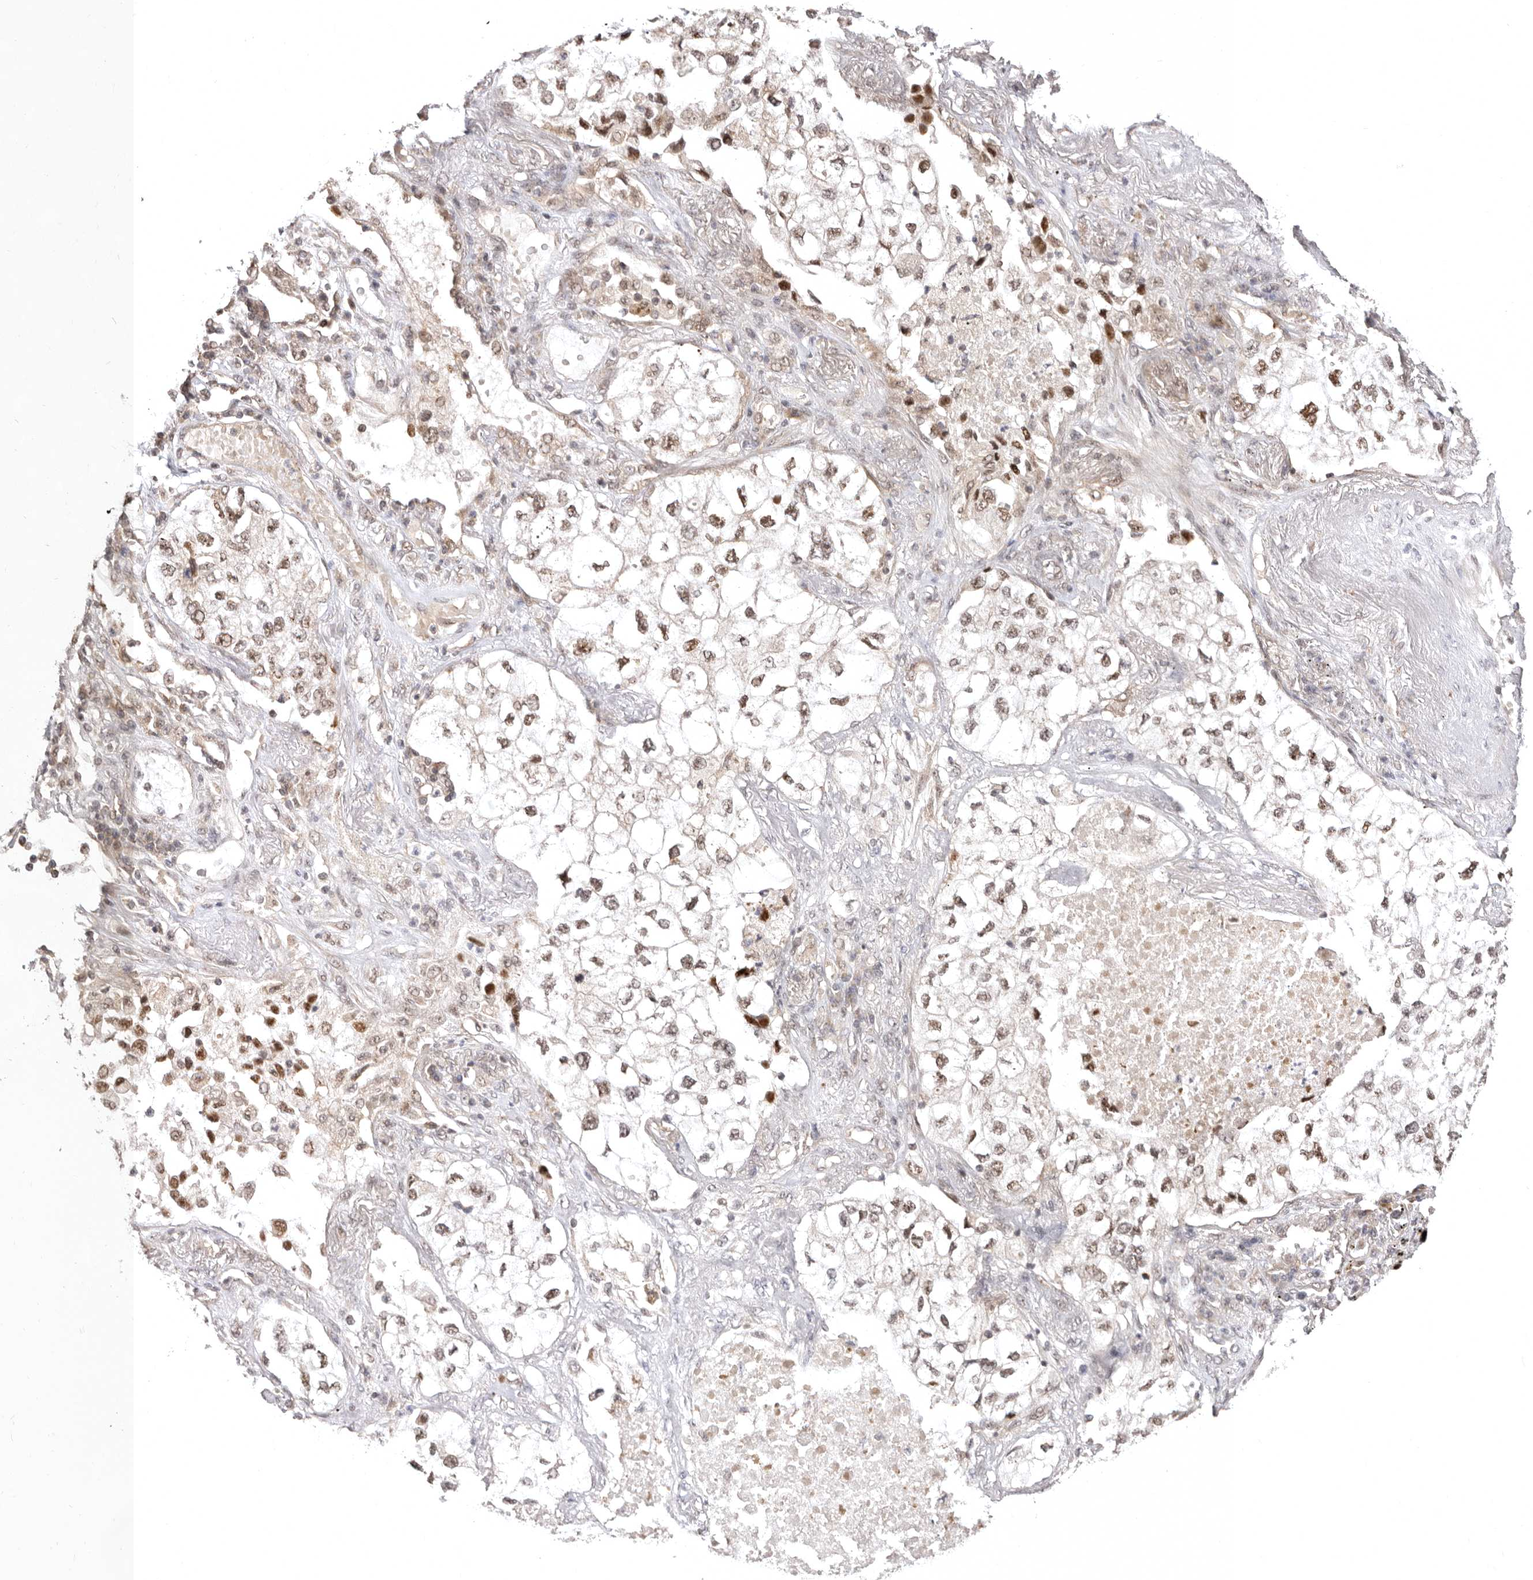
{"staining": {"intensity": "weak", "quantity": ">75%", "location": "nuclear"}, "tissue": "lung cancer", "cell_type": "Tumor cells", "image_type": "cancer", "snomed": [{"axis": "morphology", "description": "Adenocarcinoma, NOS"}, {"axis": "topography", "description": "Lung"}], "caption": "Immunohistochemistry (DAB (3,3'-diaminobenzidine)) staining of human lung cancer (adenocarcinoma) reveals weak nuclear protein staining in about >75% of tumor cells.", "gene": "MED8", "patient": {"sex": "male", "age": 63}}